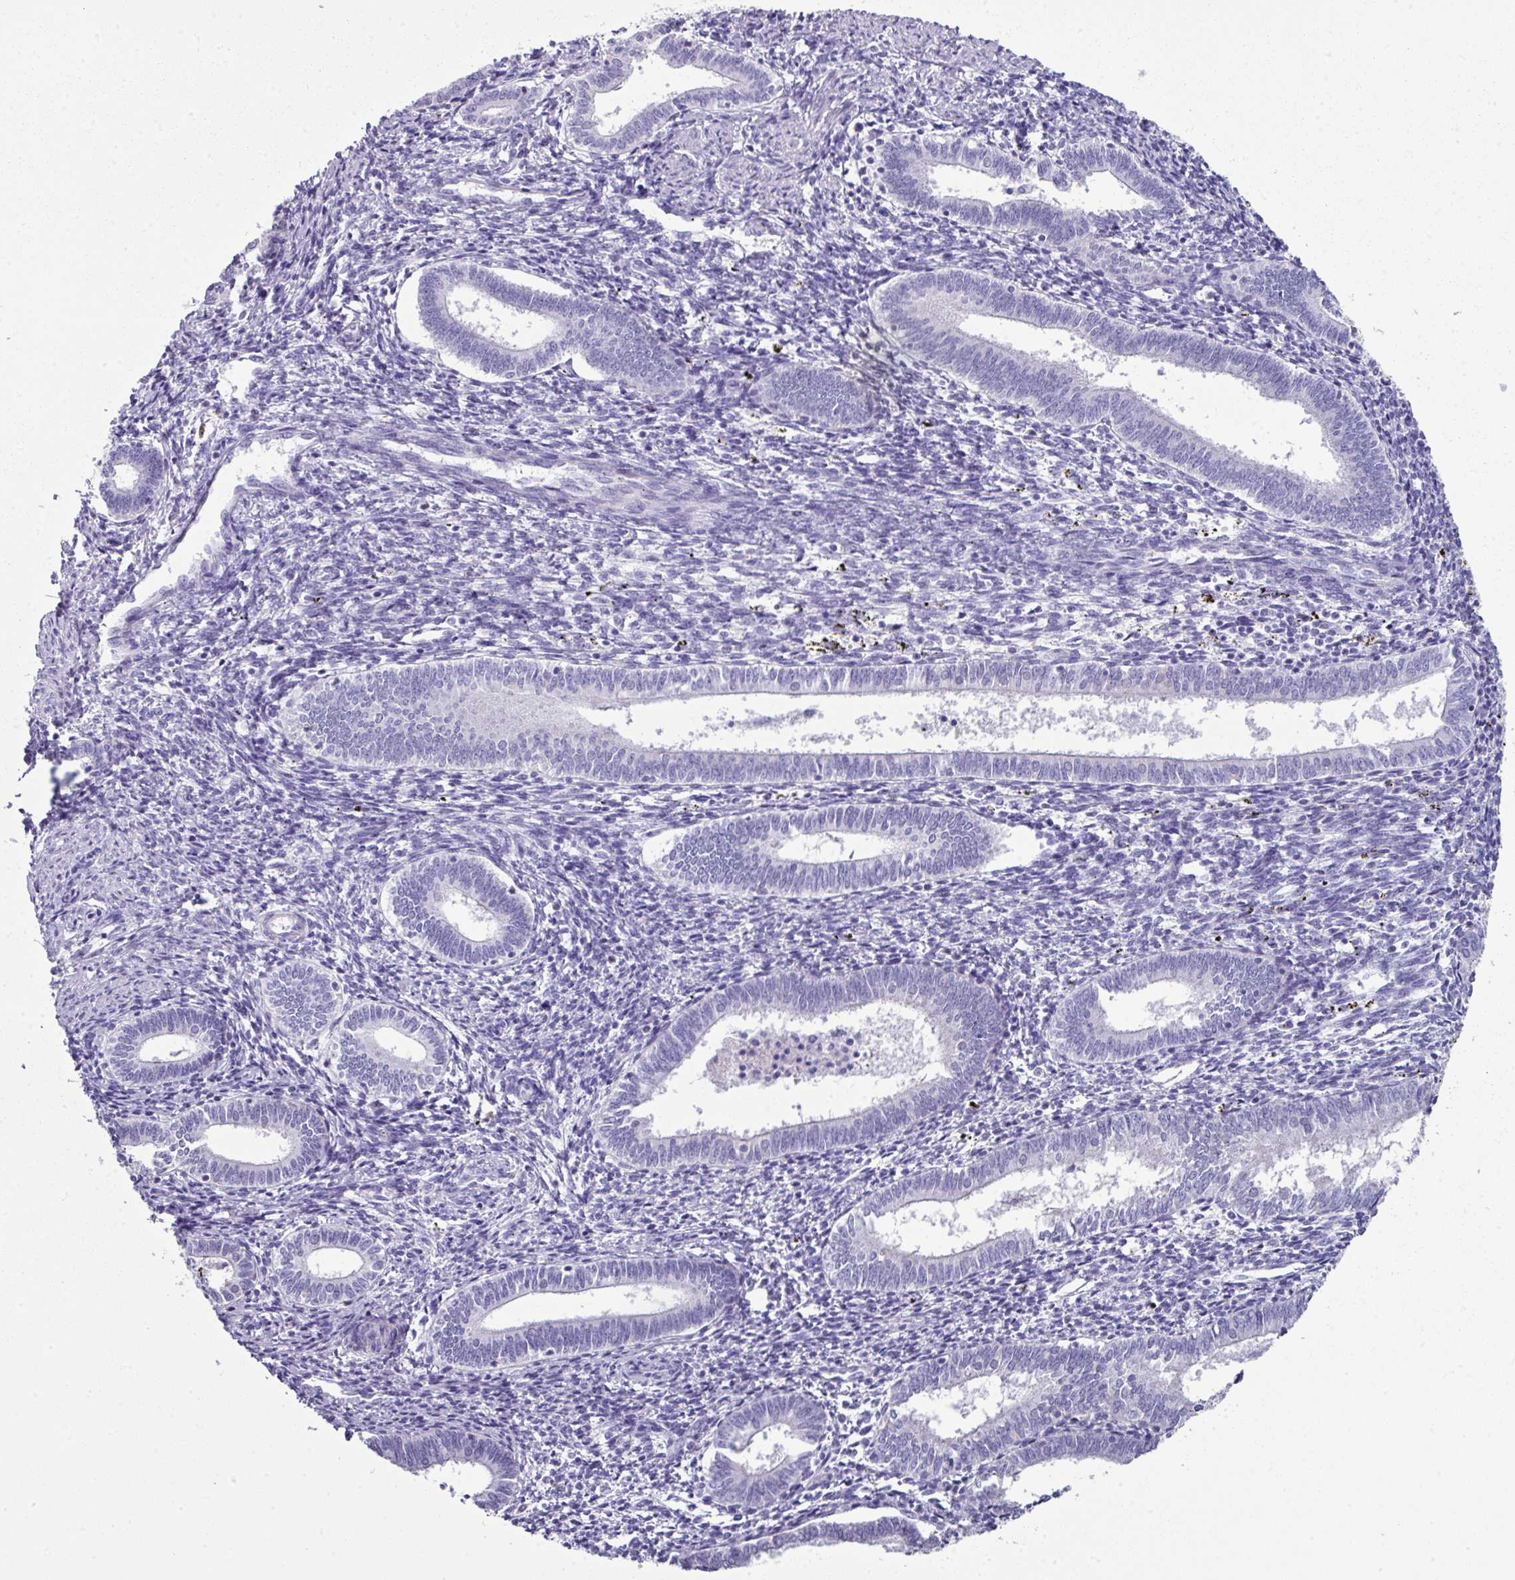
{"staining": {"intensity": "negative", "quantity": "none", "location": "none"}, "tissue": "endometrium", "cell_type": "Cells in endometrial stroma", "image_type": "normal", "snomed": [{"axis": "morphology", "description": "Normal tissue, NOS"}, {"axis": "topography", "description": "Endometrium"}], "caption": "High power microscopy micrograph of an immunohistochemistry histopathology image of normal endometrium, revealing no significant positivity in cells in endometrial stroma.", "gene": "GSTA1", "patient": {"sex": "female", "age": 41}}